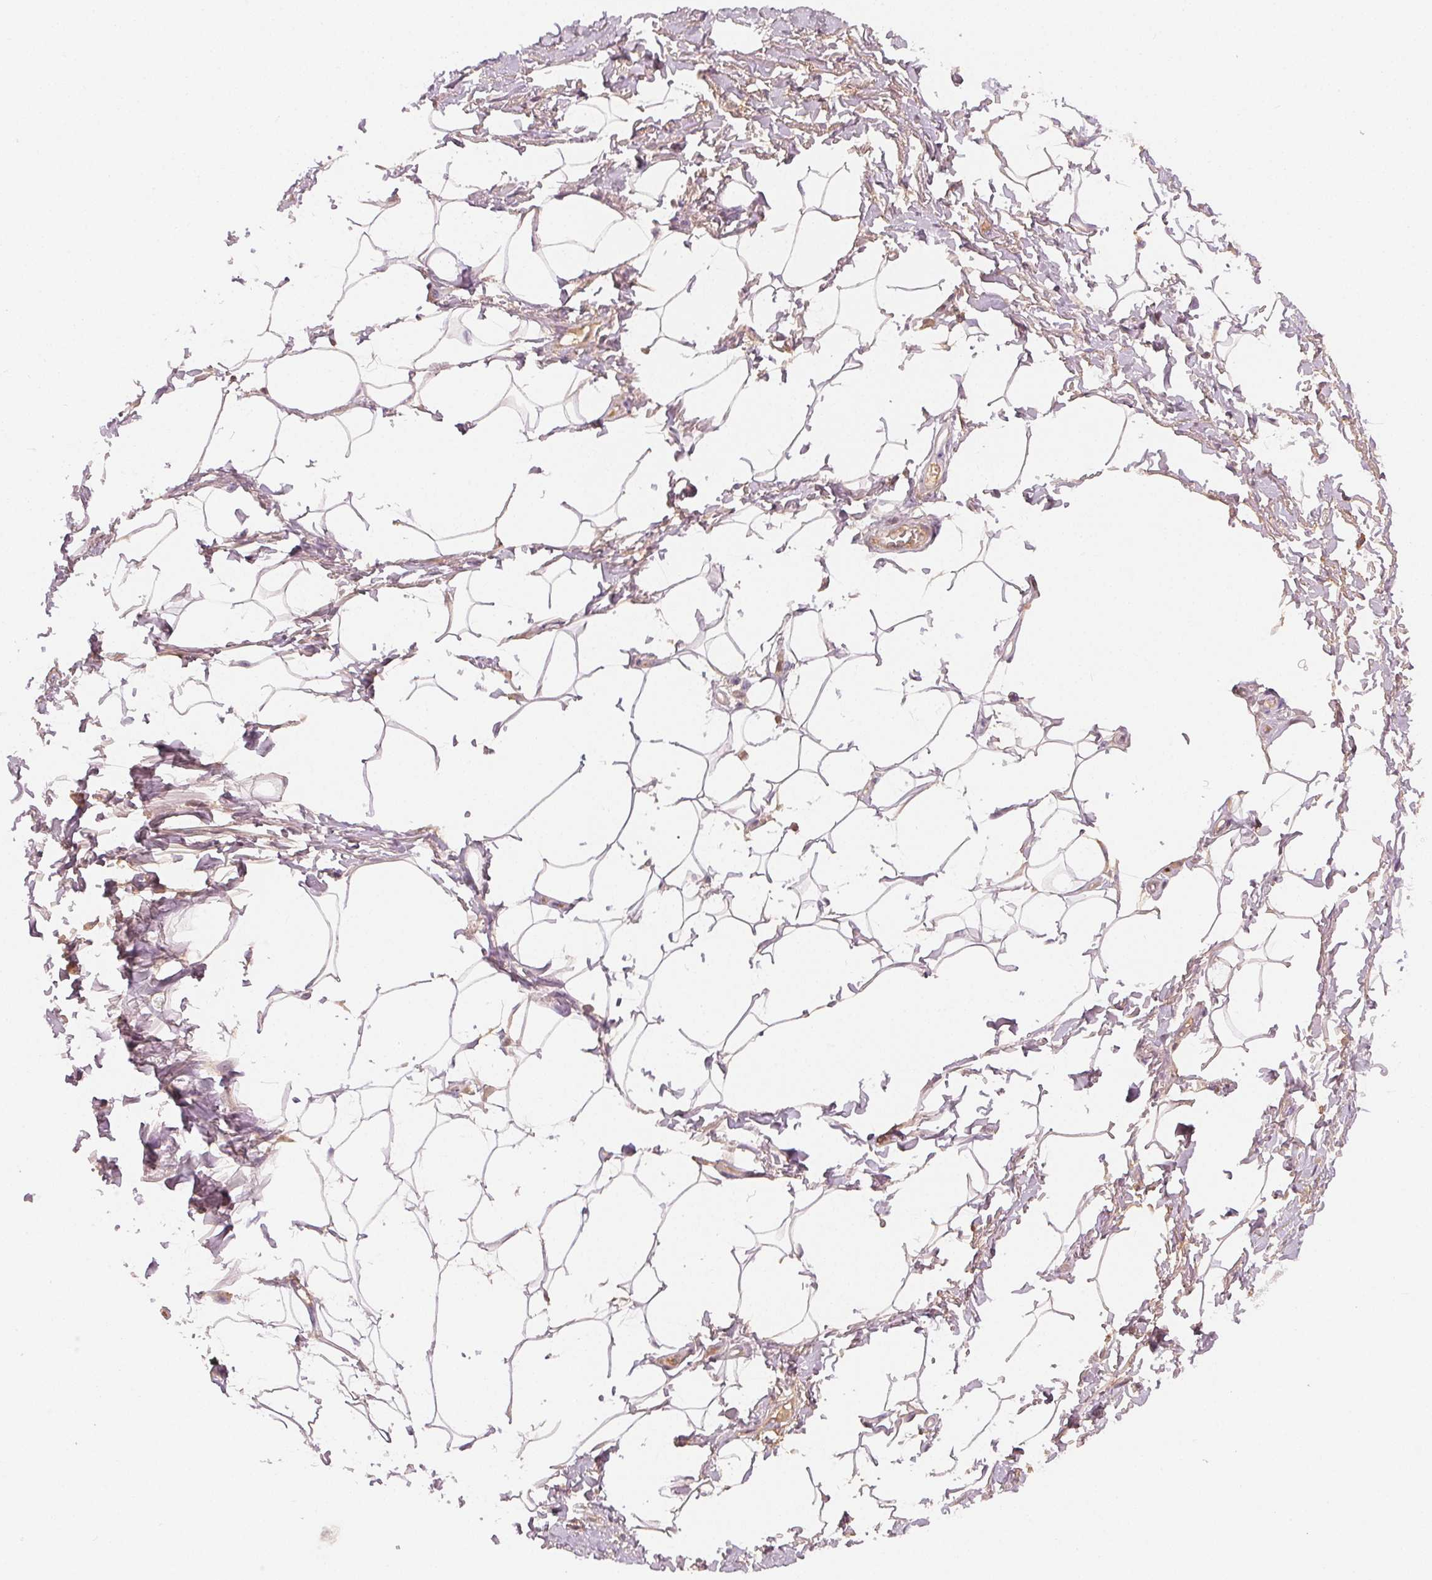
{"staining": {"intensity": "negative", "quantity": "none", "location": "none"}, "tissue": "adipose tissue", "cell_type": "Adipocytes", "image_type": "normal", "snomed": [{"axis": "morphology", "description": "Normal tissue, NOS"}, {"axis": "topography", "description": "Peripheral nerve tissue"}], "caption": "The immunohistochemistry photomicrograph has no significant staining in adipocytes of adipose tissue.", "gene": "AFM", "patient": {"sex": "male", "age": 51}}